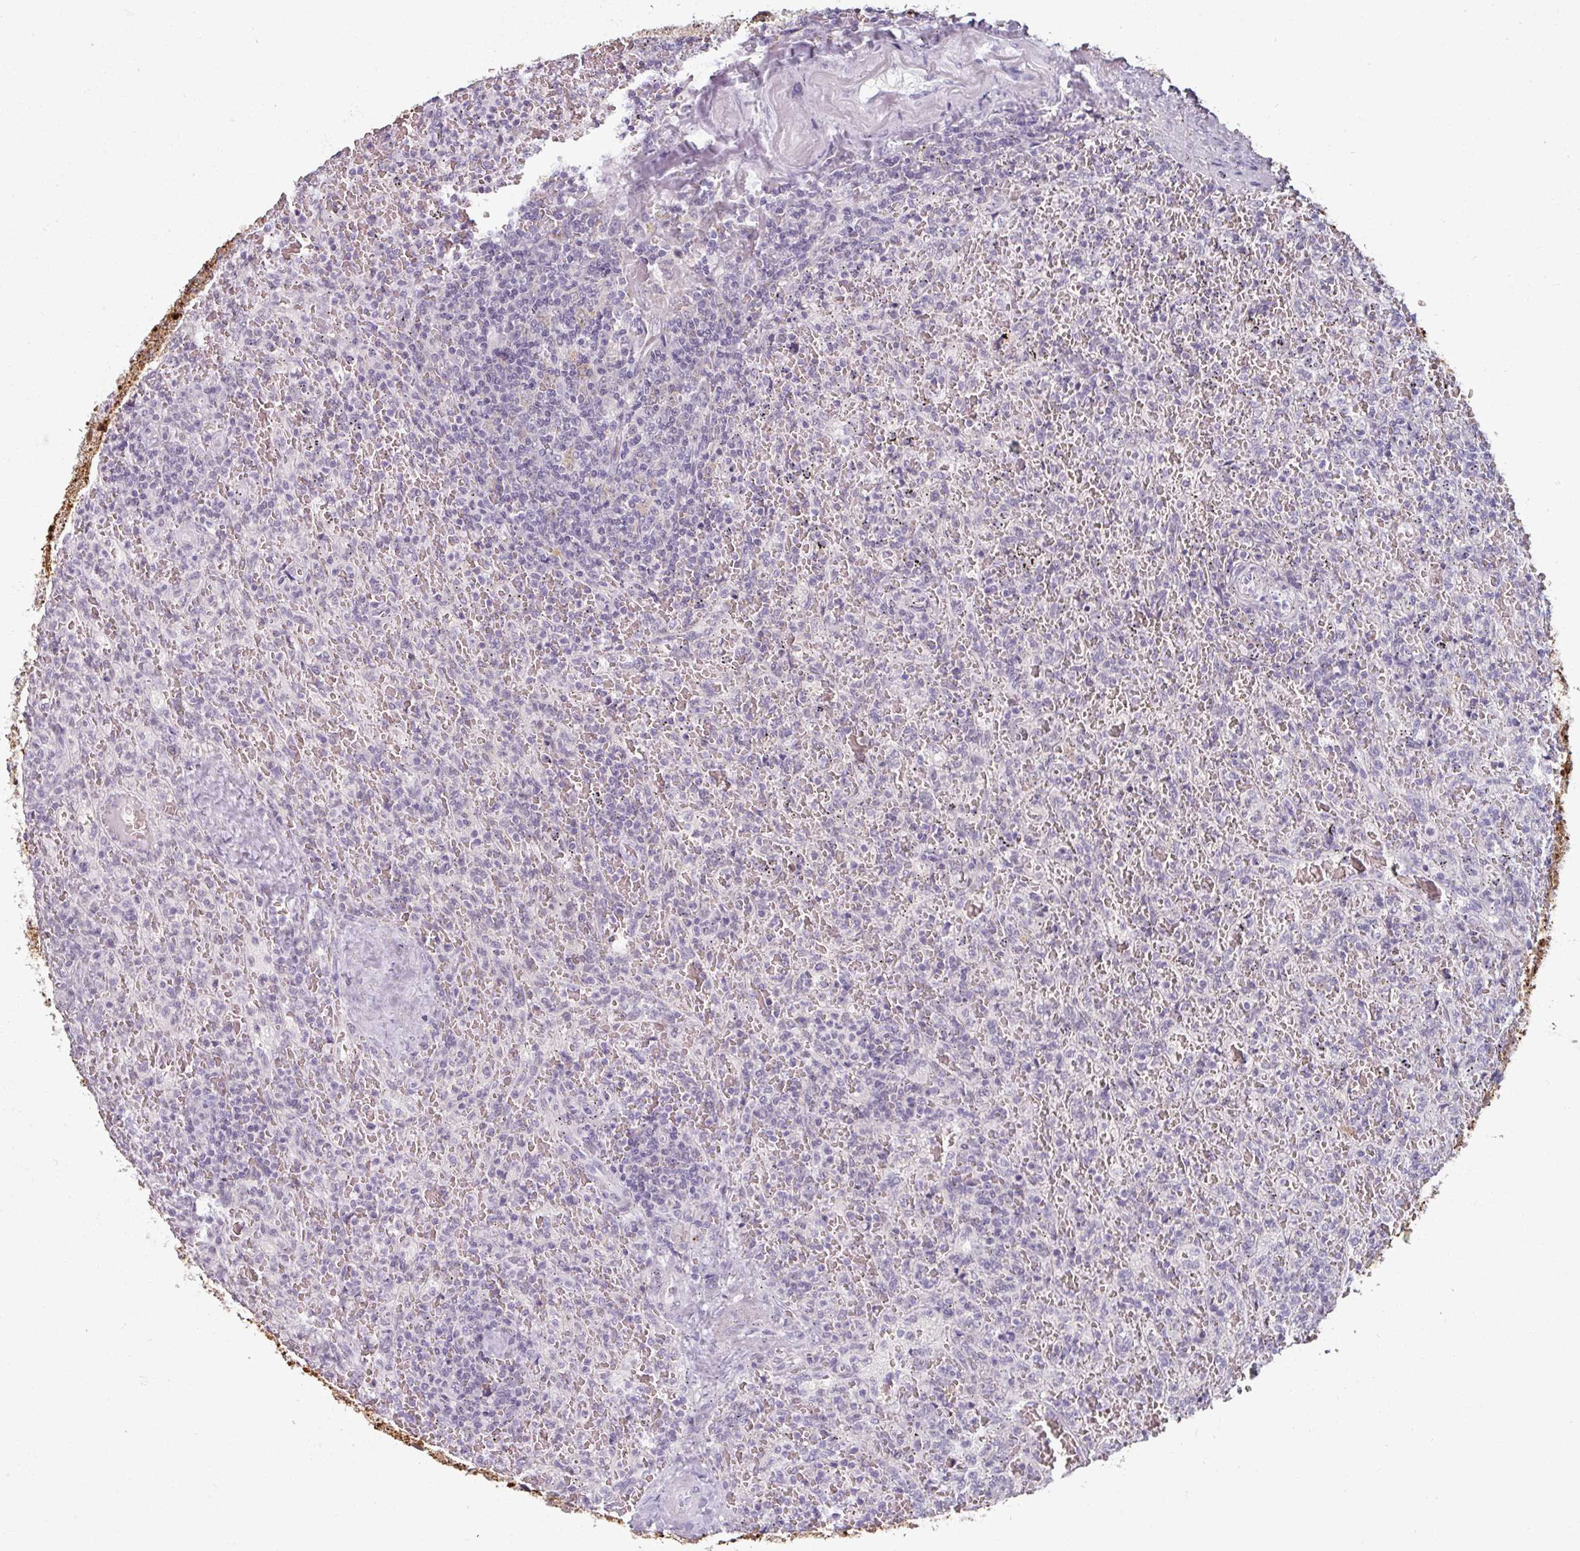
{"staining": {"intensity": "negative", "quantity": "none", "location": "none"}, "tissue": "lymphoma", "cell_type": "Tumor cells", "image_type": "cancer", "snomed": [{"axis": "morphology", "description": "Malignant lymphoma, non-Hodgkin's type, Low grade"}, {"axis": "topography", "description": "Spleen"}], "caption": "Protein analysis of malignant lymphoma, non-Hodgkin's type (low-grade) exhibits no significant staining in tumor cells.", "gene": "RIPOR3", "patient": {"sex": "female", "age": 64}}